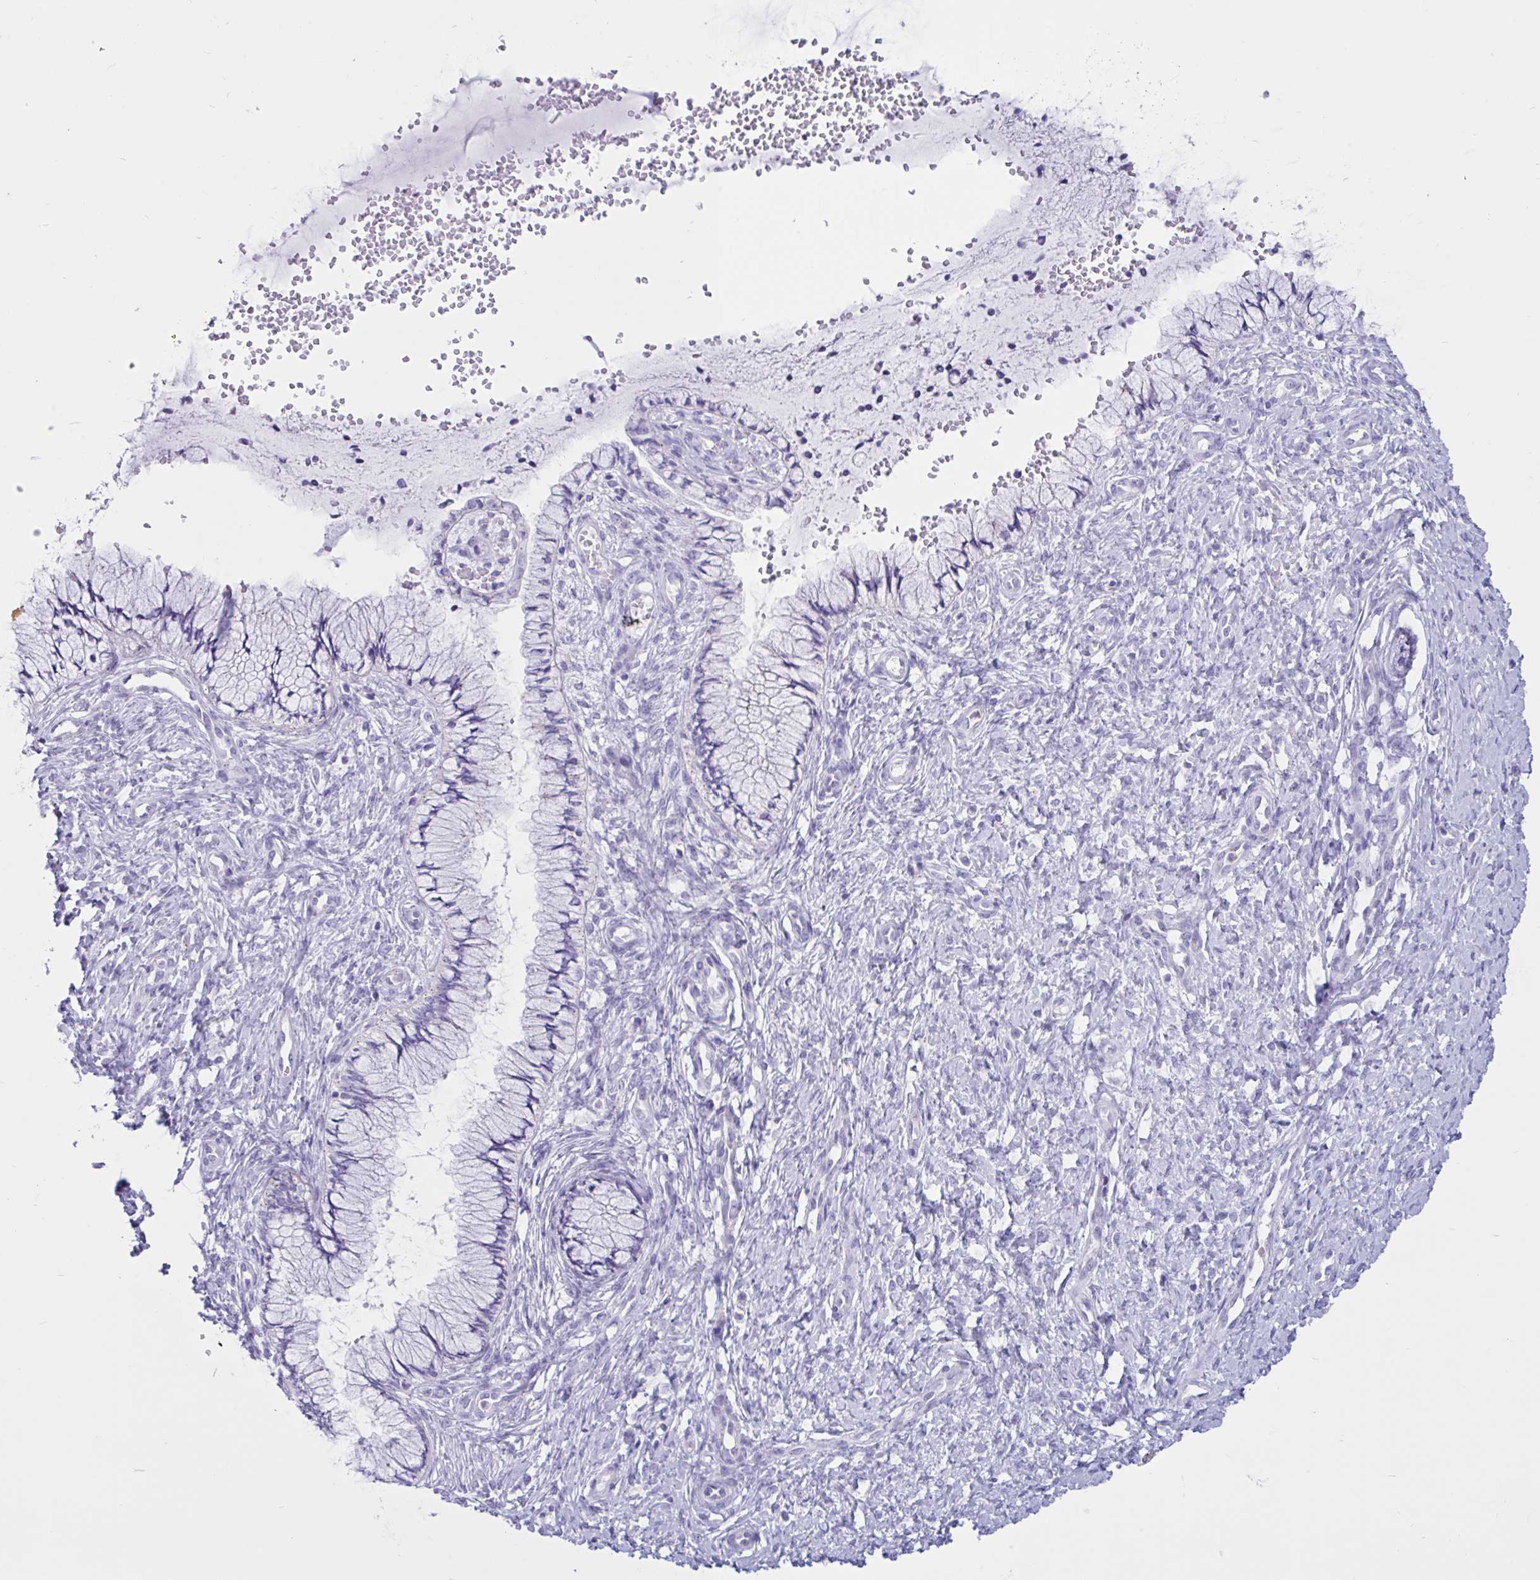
{"staining": {"intensity": "negative", "quantity": "none", "location": "none"}, "tissue": "cervix", "cell_type": "Glandular cells", "image_type": "normal", "snomed": [{"axis": "morphology", "description": "Normal tissue, NOS"}, {"axis": "topography", "description": "Cervix"}], "caption": "Human cervix stained for a protein using immunohistochemistry (IHC) reveals no expression in glandular cells.", "gene": "RNASE3", "patient": {"sex": "female", "age": 37}}